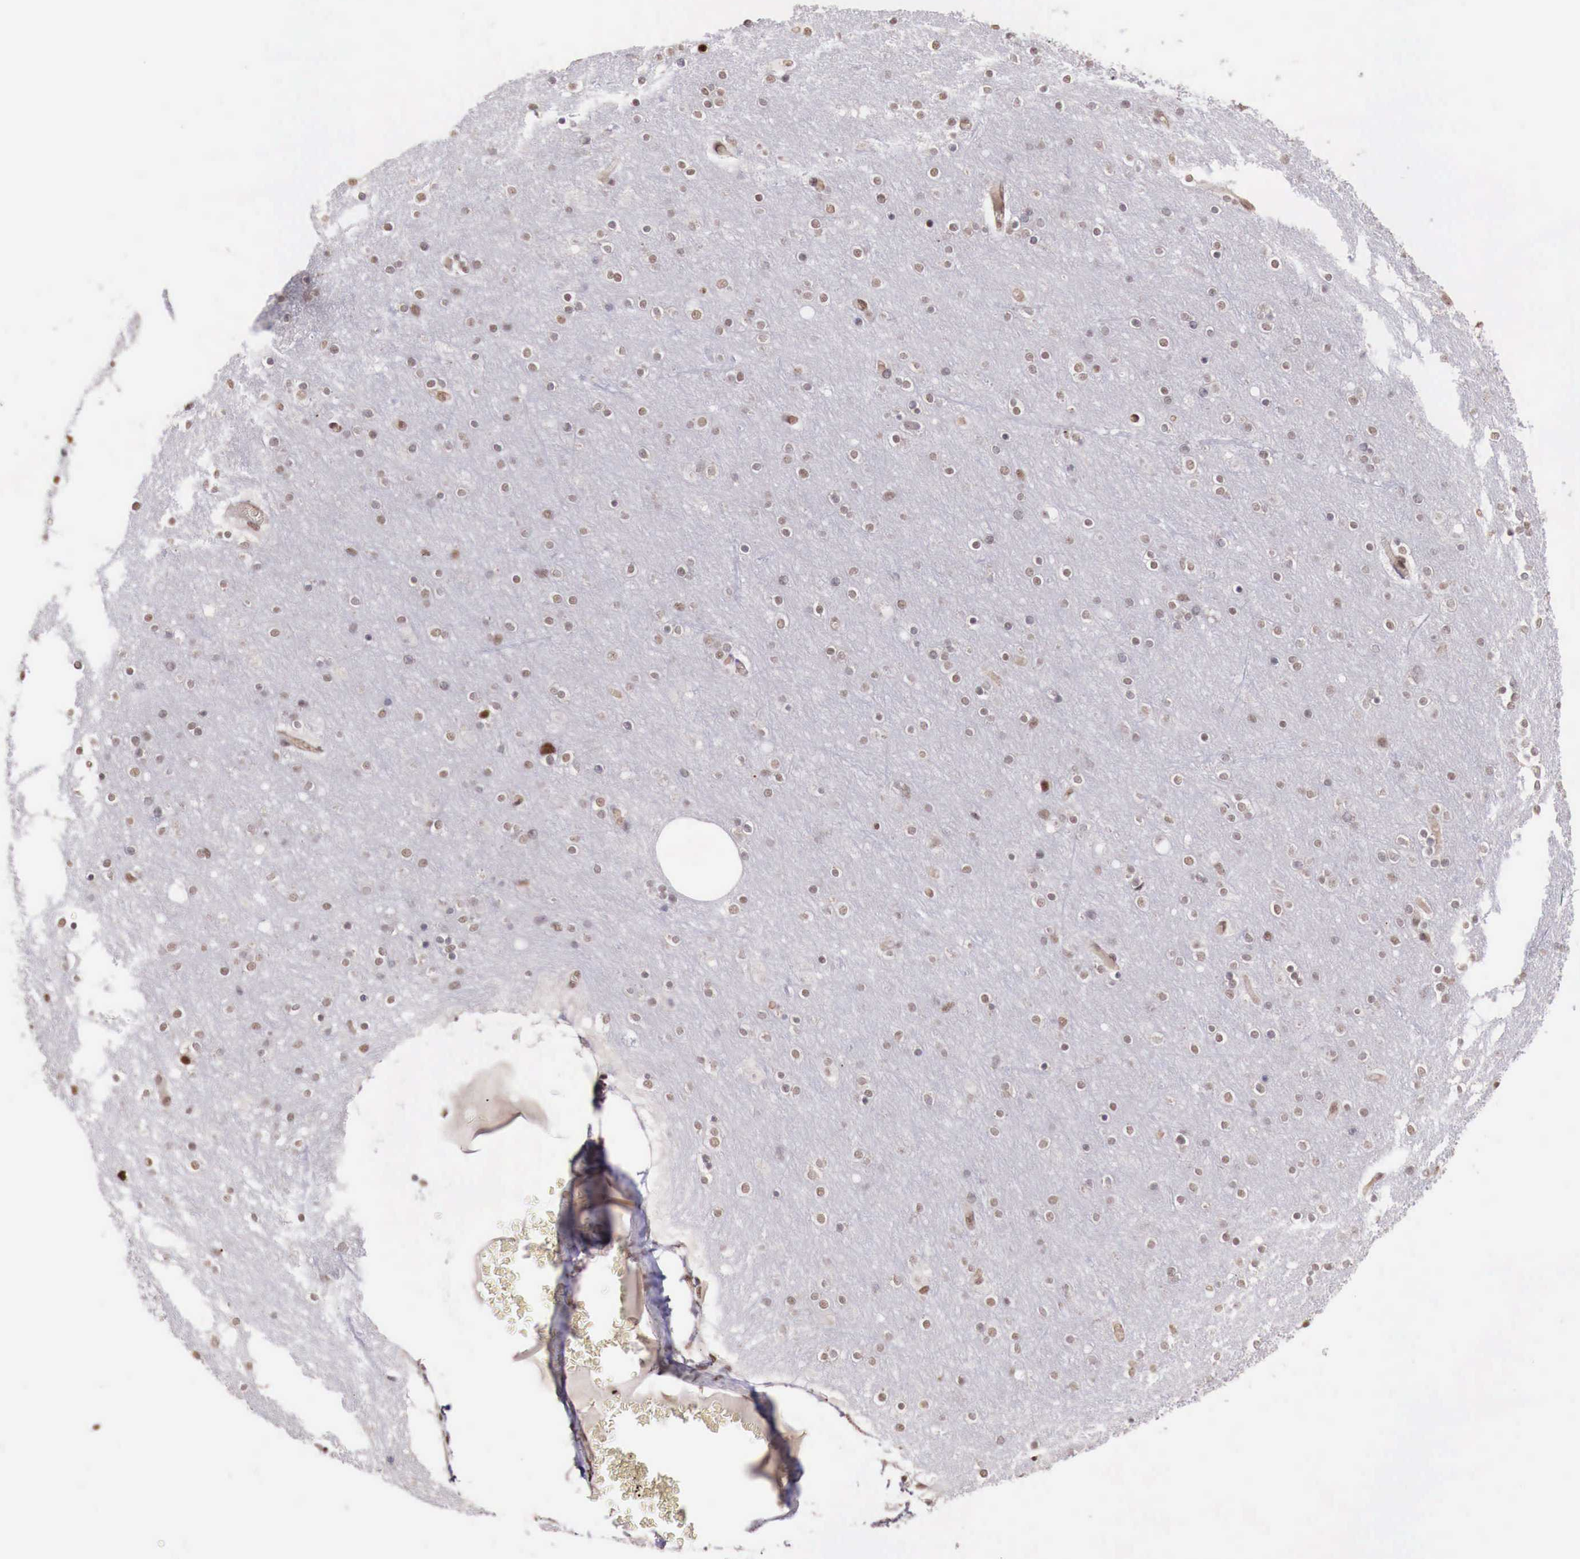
{"staining": {"intensity": "moderate", "quantity": ">75%", "location": "nuclear"}, "tissue": "cerebral cortex", "cell_type": "Endothelial cells", "image_type": "normal", "snomed": [{"axis": "morphology", "description": "Normal tissue, NOS"}, {"axis": "topography", "description": "Cerebral cortex"}], "caption": "Endothelial cells reveal medium levels of moderate nuclear staining in about >75% of cells in unremarkable cerebral cortex.", "gene": "FOXP2", "patient": {"sex": "female", "age": 54}}